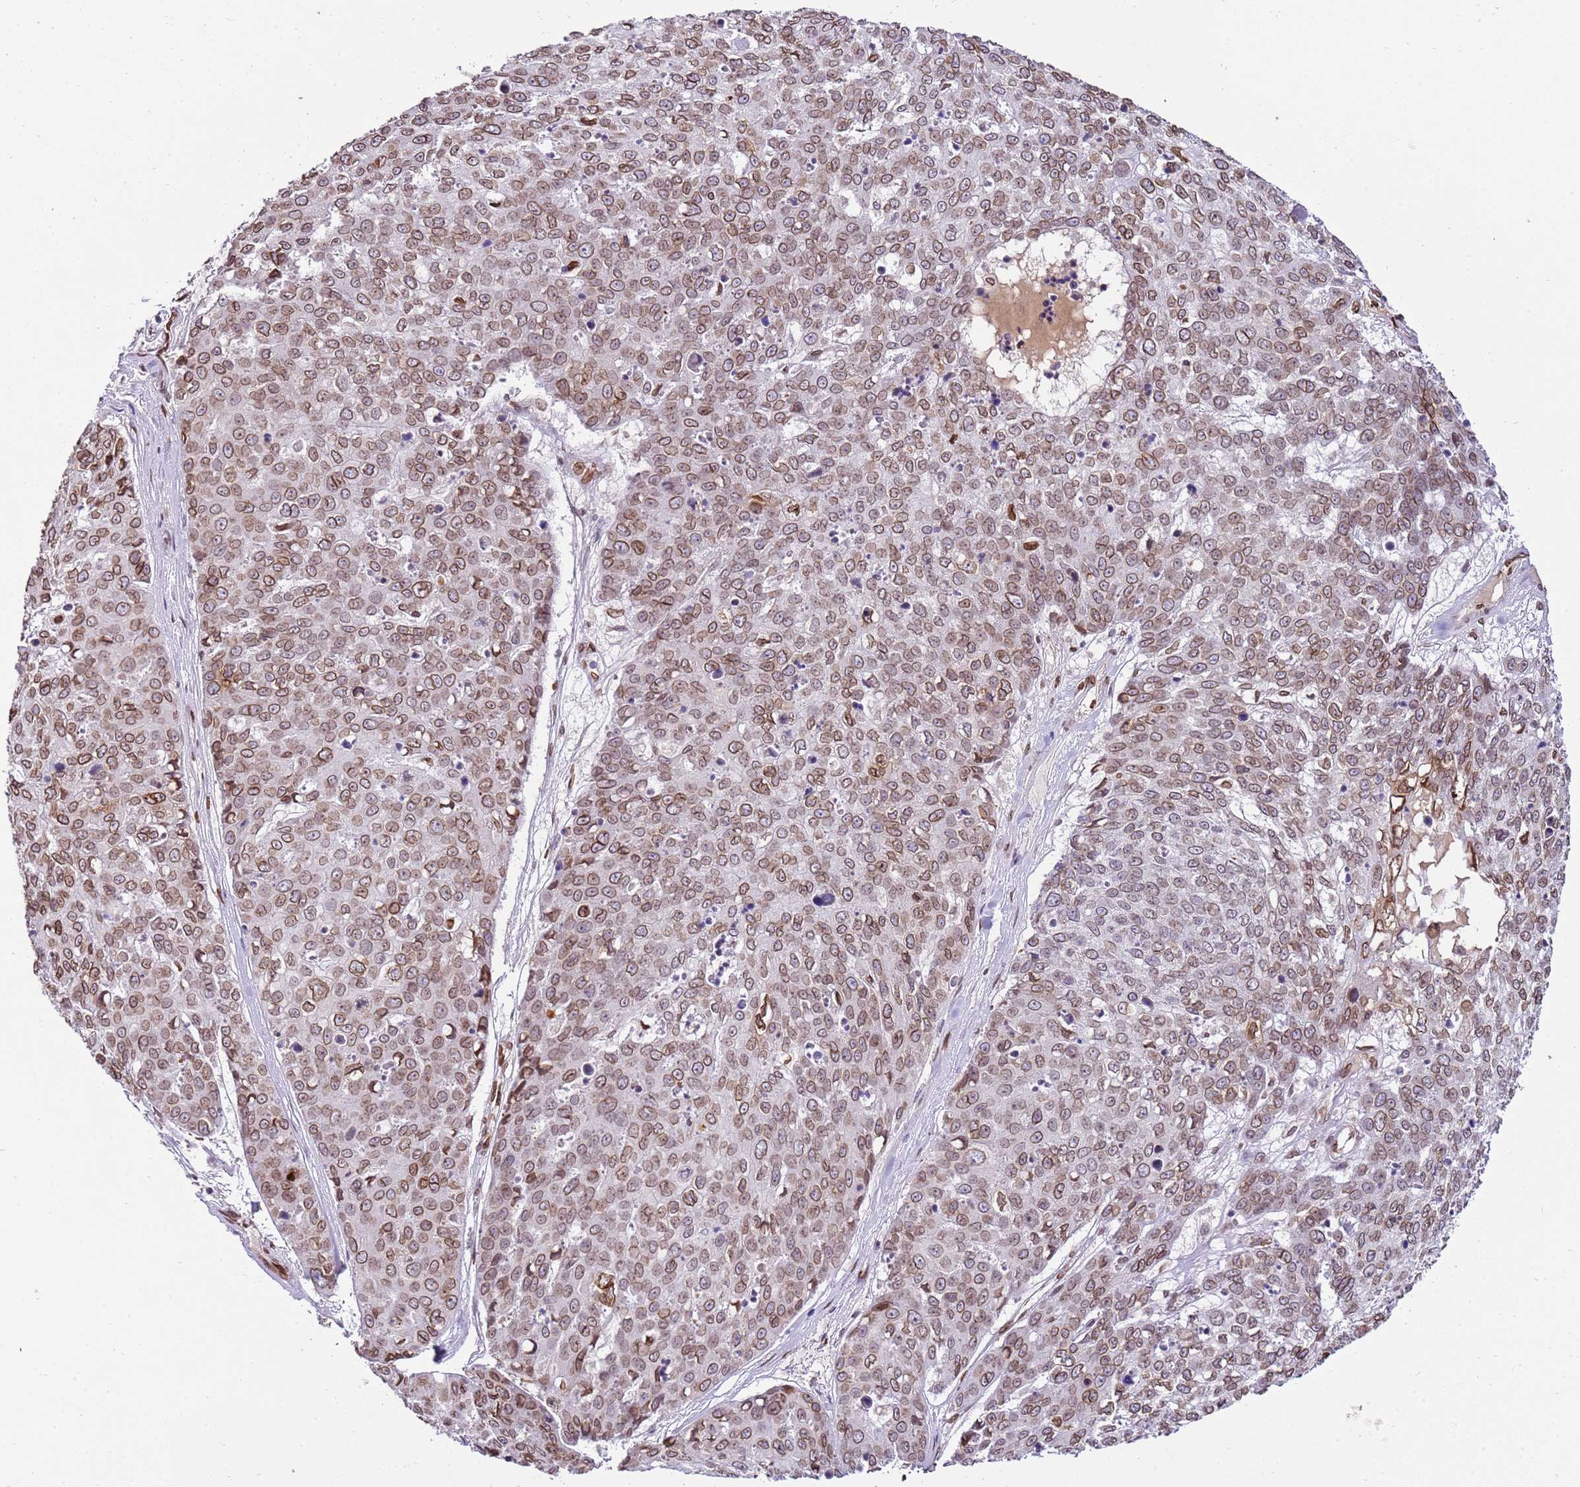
{"staining": {"intensity": "moderate", "quantity": "25%-75%", "location": "cytoplasmic/membranous,nuclear"}, "tissue": "skin cancer", "cell_type": "Tumor cells", "image_type": "cancer", "snomed": [{"axis": "morphology", "description": "Squamous cell carcinoma, NOS"}, {"axis": "topography", "description": "Skin"}], "caption": "This is a micrograph of IHC staining of skin cancer (squamous cell carcinoma), which shows moderate positivity in the cytoplasmic/membranous and nuclear of tumor cells.", "gene": "TMEM47", "patient": {"sex": "female", "age": 44}}